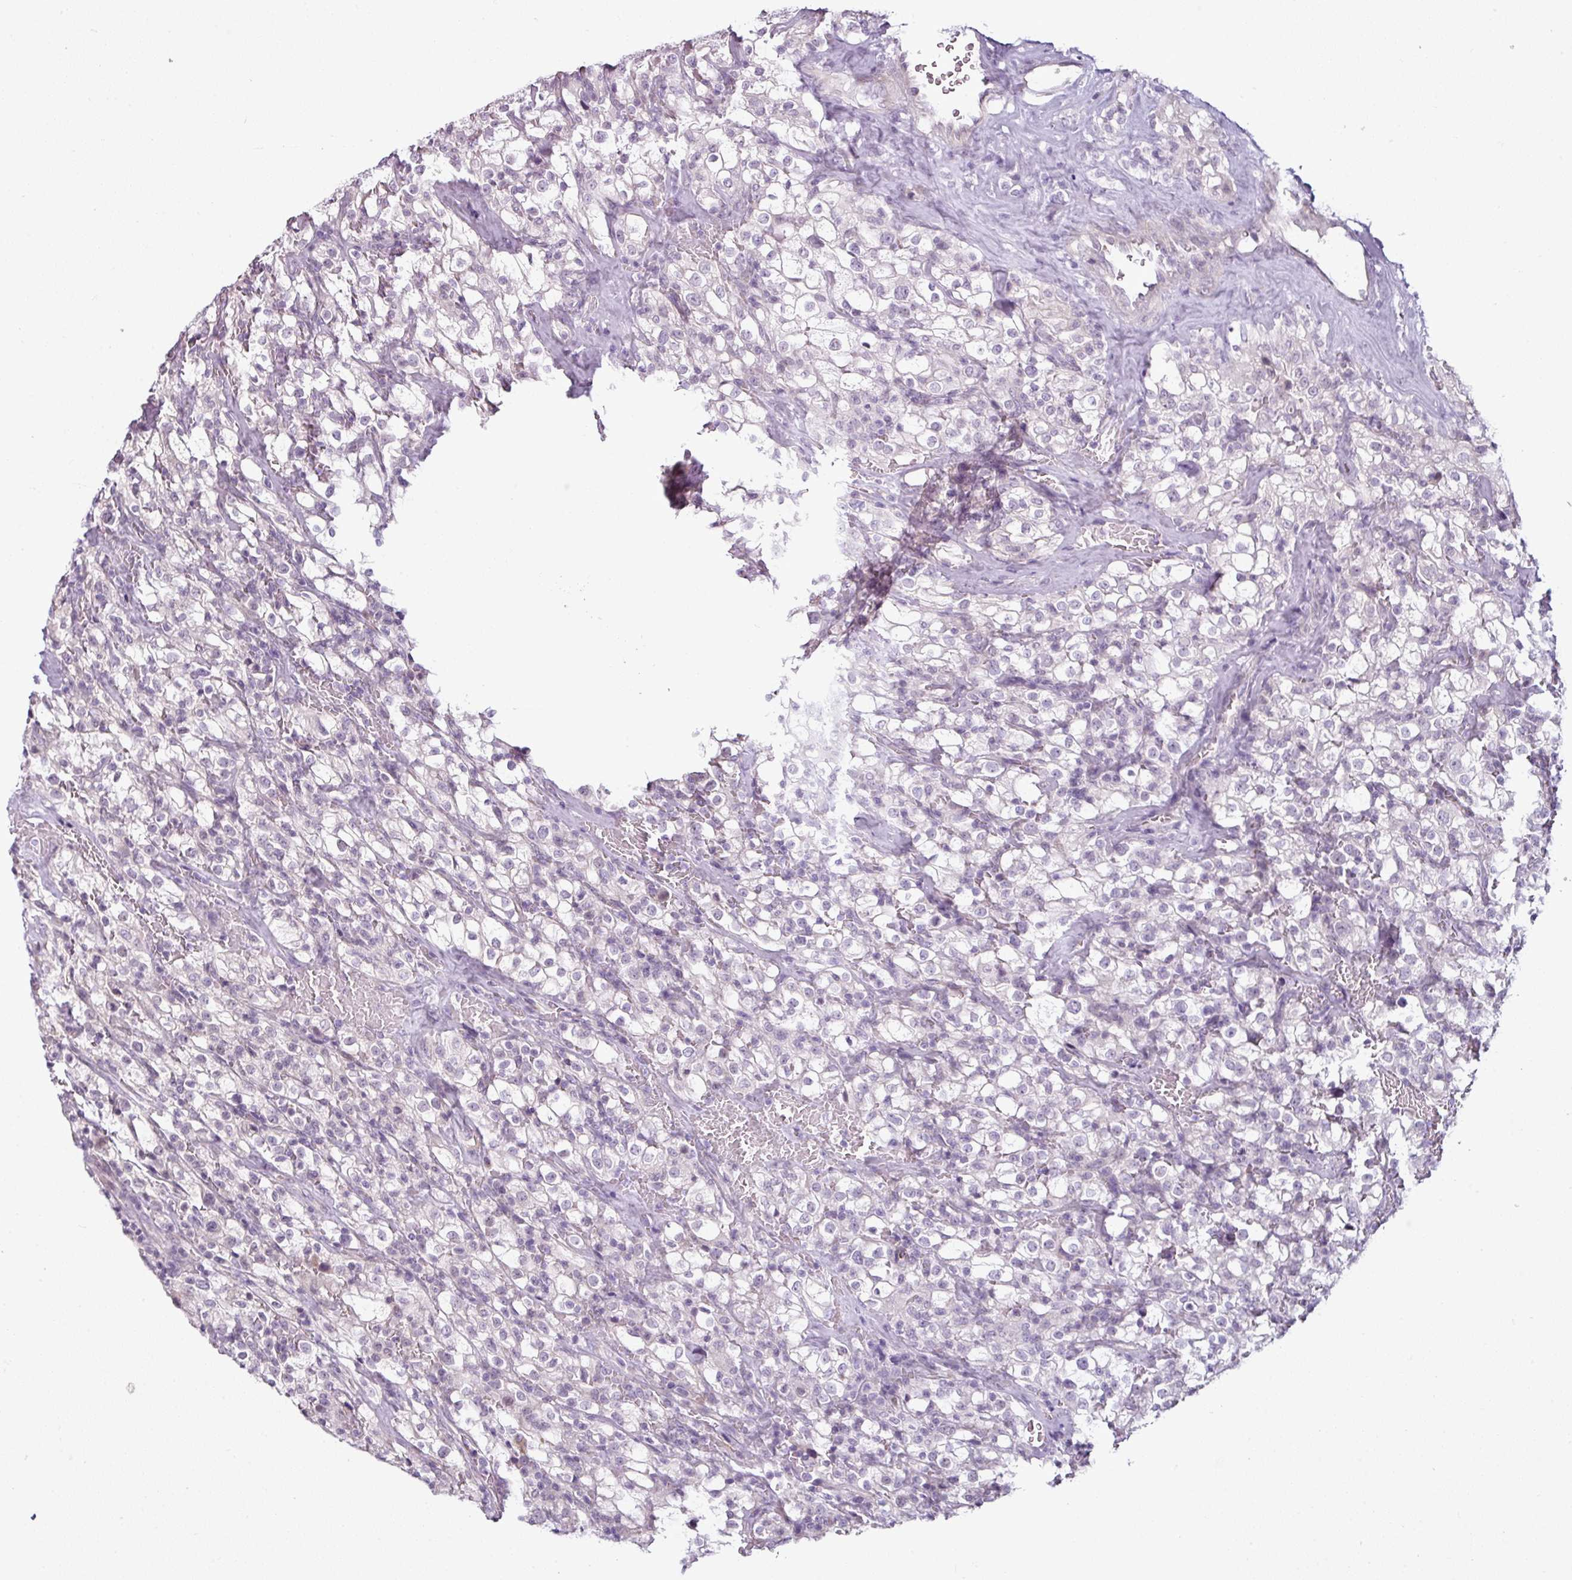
{"staining": {"intensity": "negative", "quantity": "none", "location": "none"}, "tissue": "renal cancer", "cell_type": "Tumor cells", "image_type": "cancer", "snomed": [{"axis": "morphology", "description": "Adenocarcinoma, NOS"}, {"axis": "topography", "description": "Kidney"}], "caption": "There is no significant staining in tumor cells of renal cancer. Nuclei are stained in blue.", "gene": "OR52D1", "patient": {"sex": "female", "age": 74}}